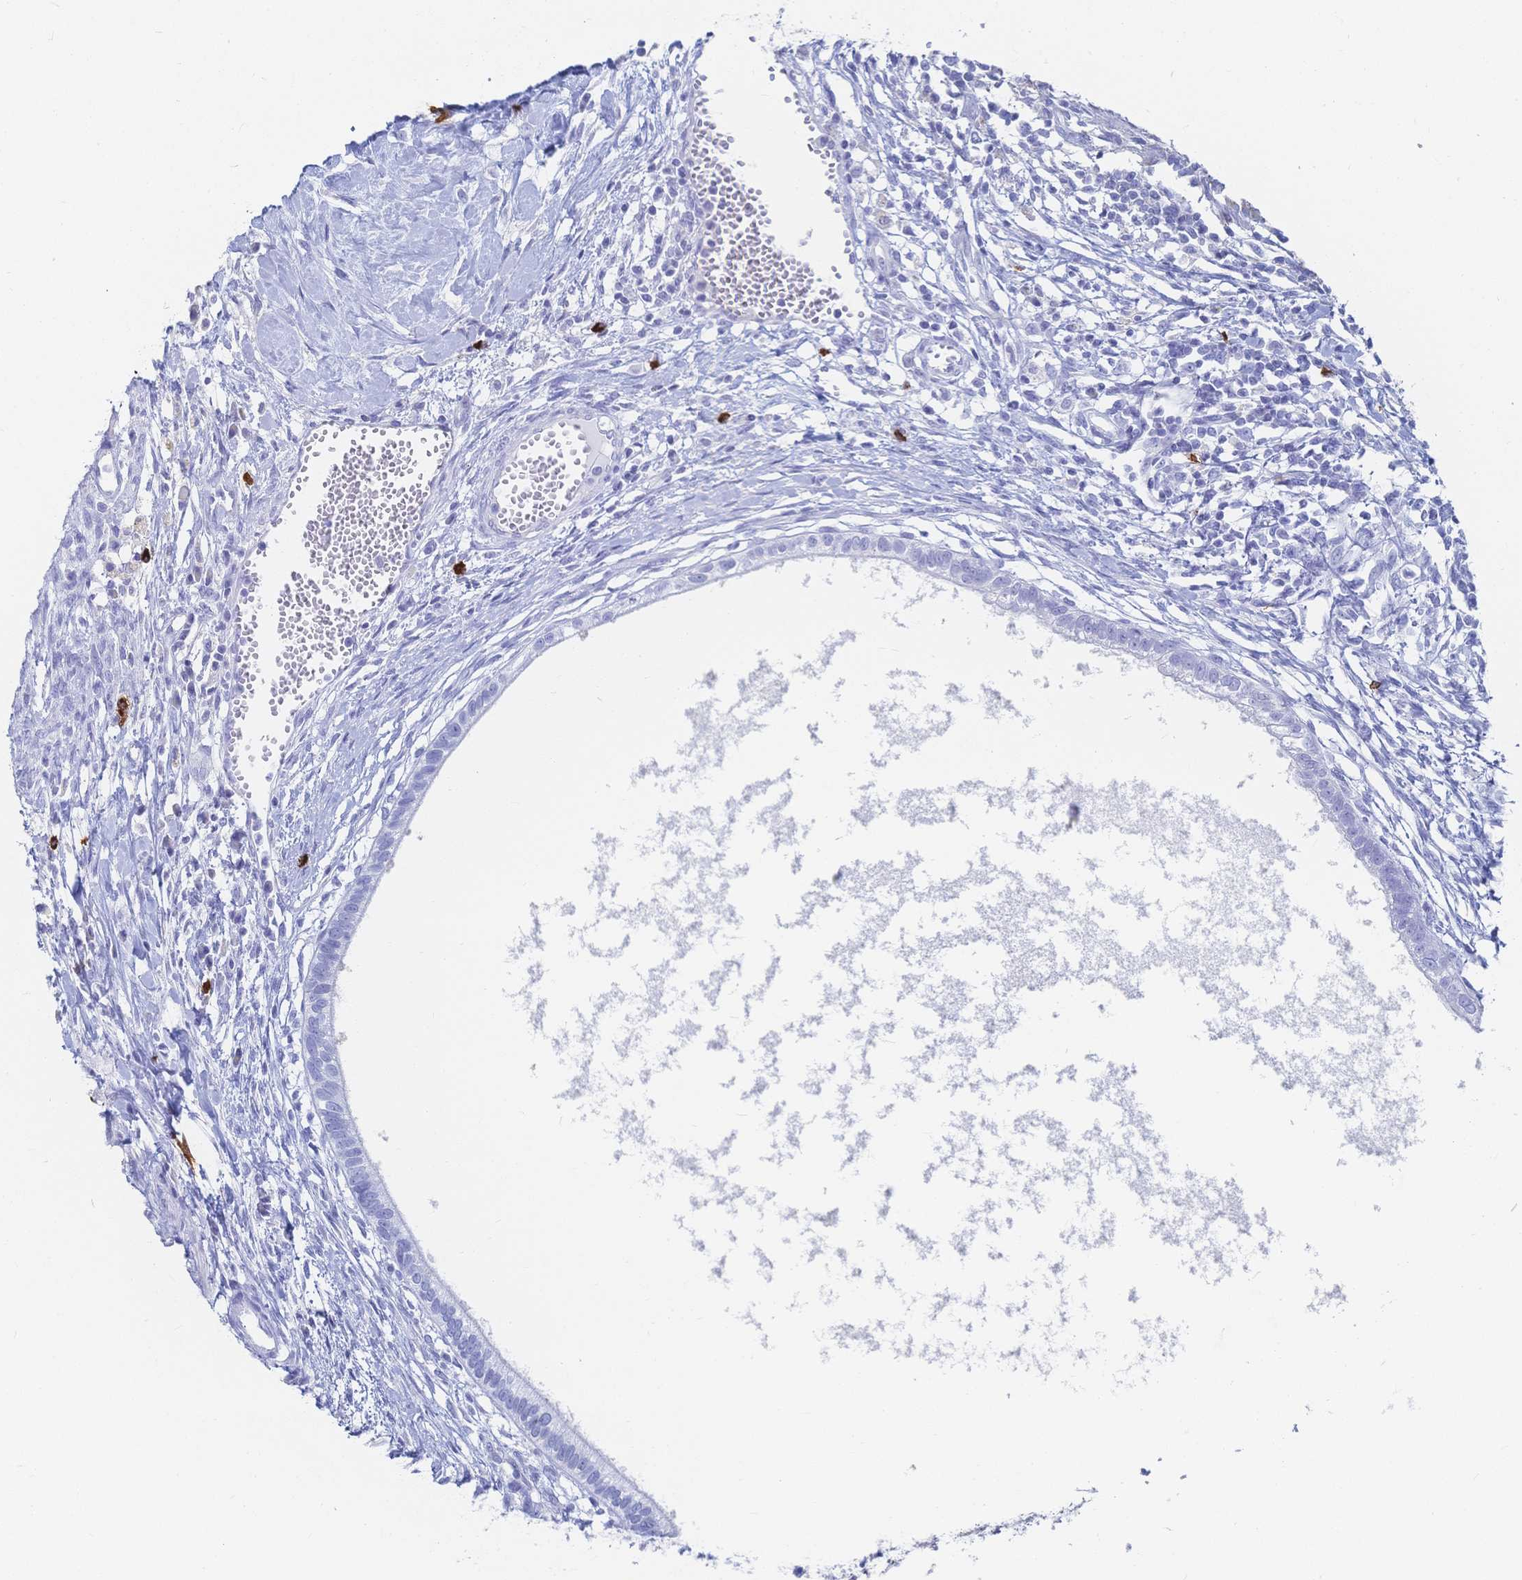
{"staining": {"intensity": "negative", "quantity": "none", "location": "none"}, "tissue": "testis cancer", "cell_type": "Tumor cells", "image_type": "cancer", "snomed": [{"axis": "morphology", "description": "Carcinoma, Embryonal, NOS"}, {"axis": "topography", "description": "Testis"}], "caption": "Tumor cells are negative for protein expression in human testis cancer (embryonal carcinoma).", "gene": "IL2RB", "patient": {"sex": "male", "age": 37}}